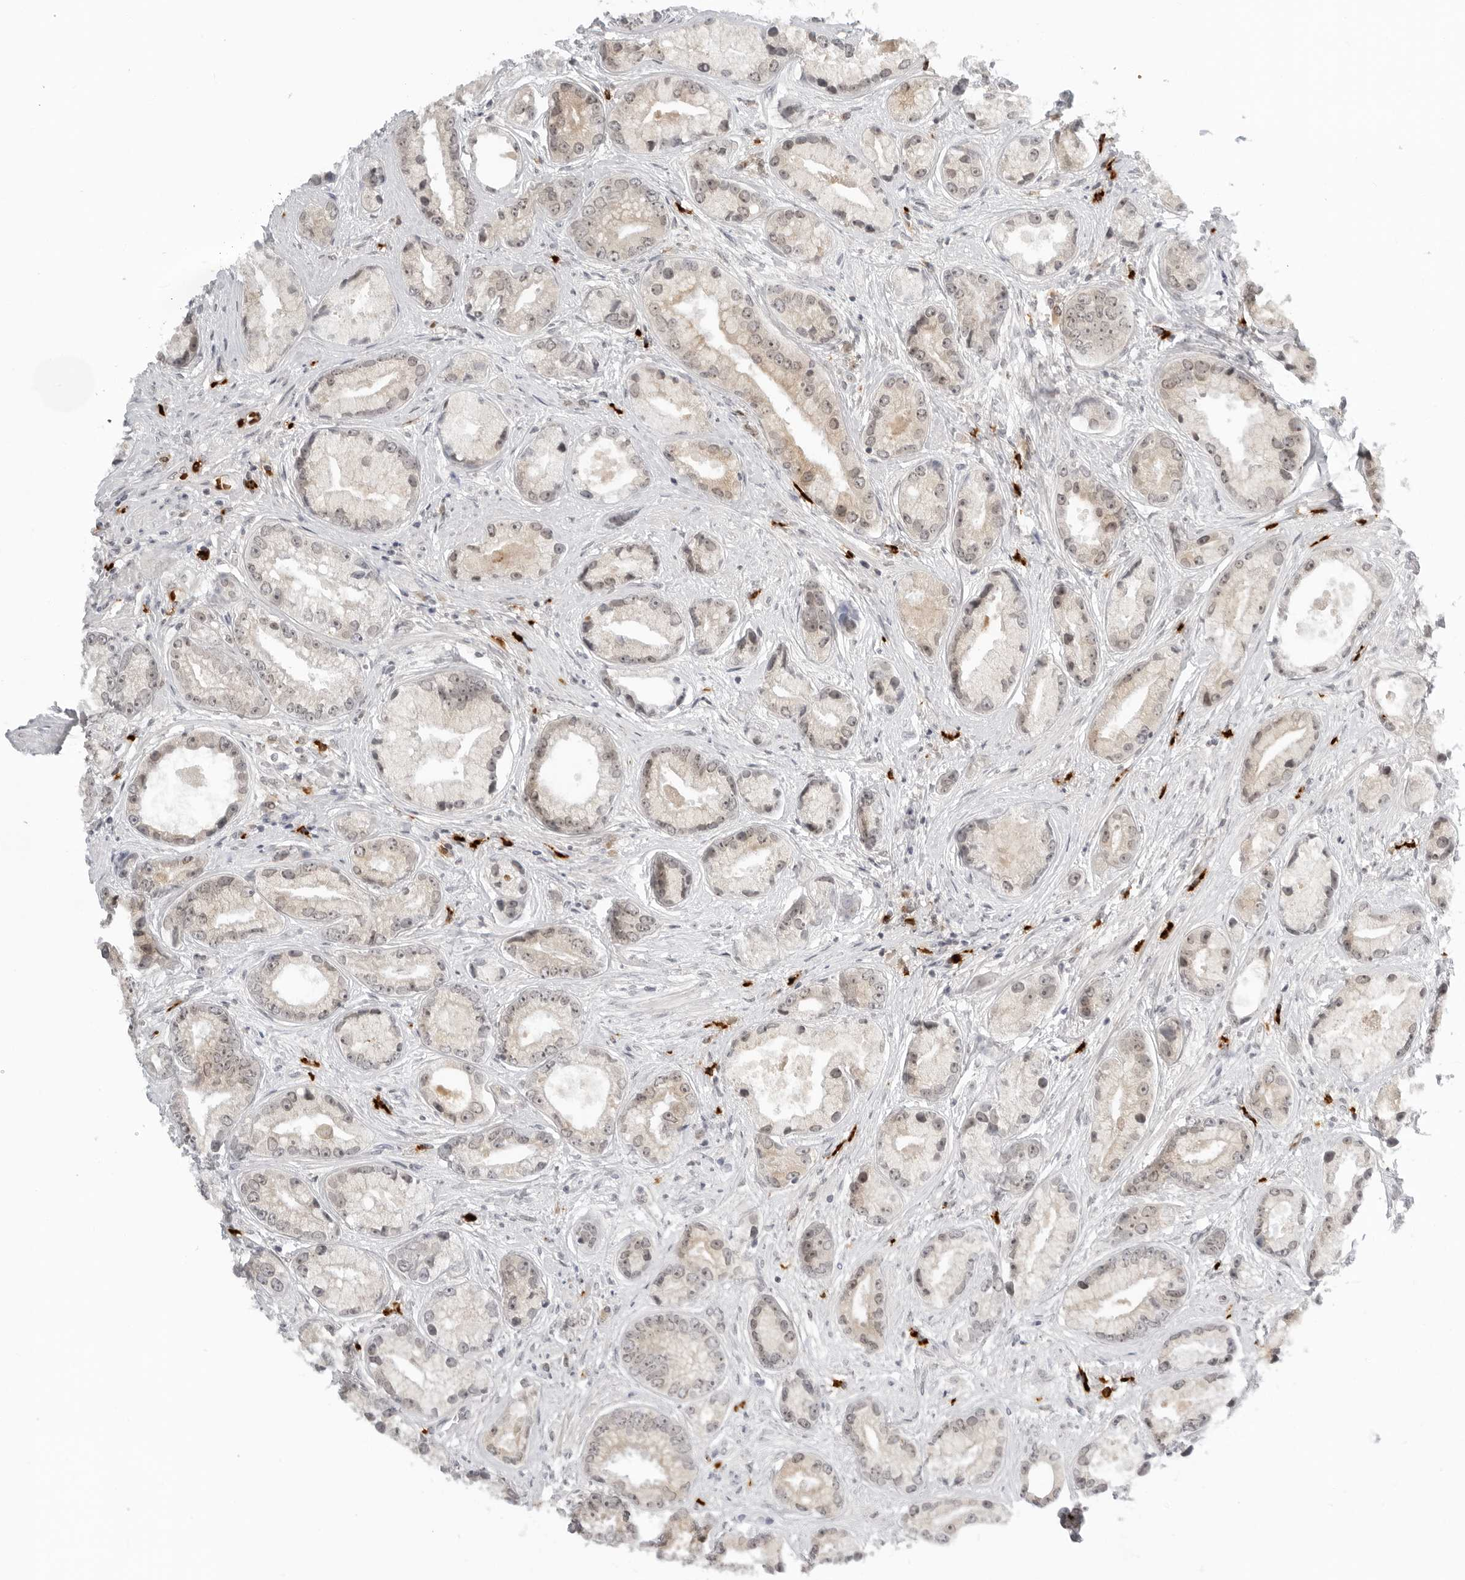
{"staining": {"intensity": "weak", "quantity": "25%-75%", "location": "cytoplasmic/membranous,nuclear"}, "tissue": "prostate cancer", "cell_type": "Tumor cells", "image_type": "cancer", "snomed": [{"axis": "morphology", "description": "Adenocarcinoma, High grade"}, {"axis": "topography", "description": "Prostate"}], "caption": "Immunohistochemistry (DAB) staining of prostate cancer shows weak cytoplasmic/membranous and nuclear protein staining in approximately 25%-75% of tumor cells. The protein is stained brown, and the nuclei are stained in blue (DAB (3,3'-diaminobenzidine) IHC with brightfield microscopy, high magnification).", "gene": "SUGCT", "patient": {"sex": "male", "age": 61}}